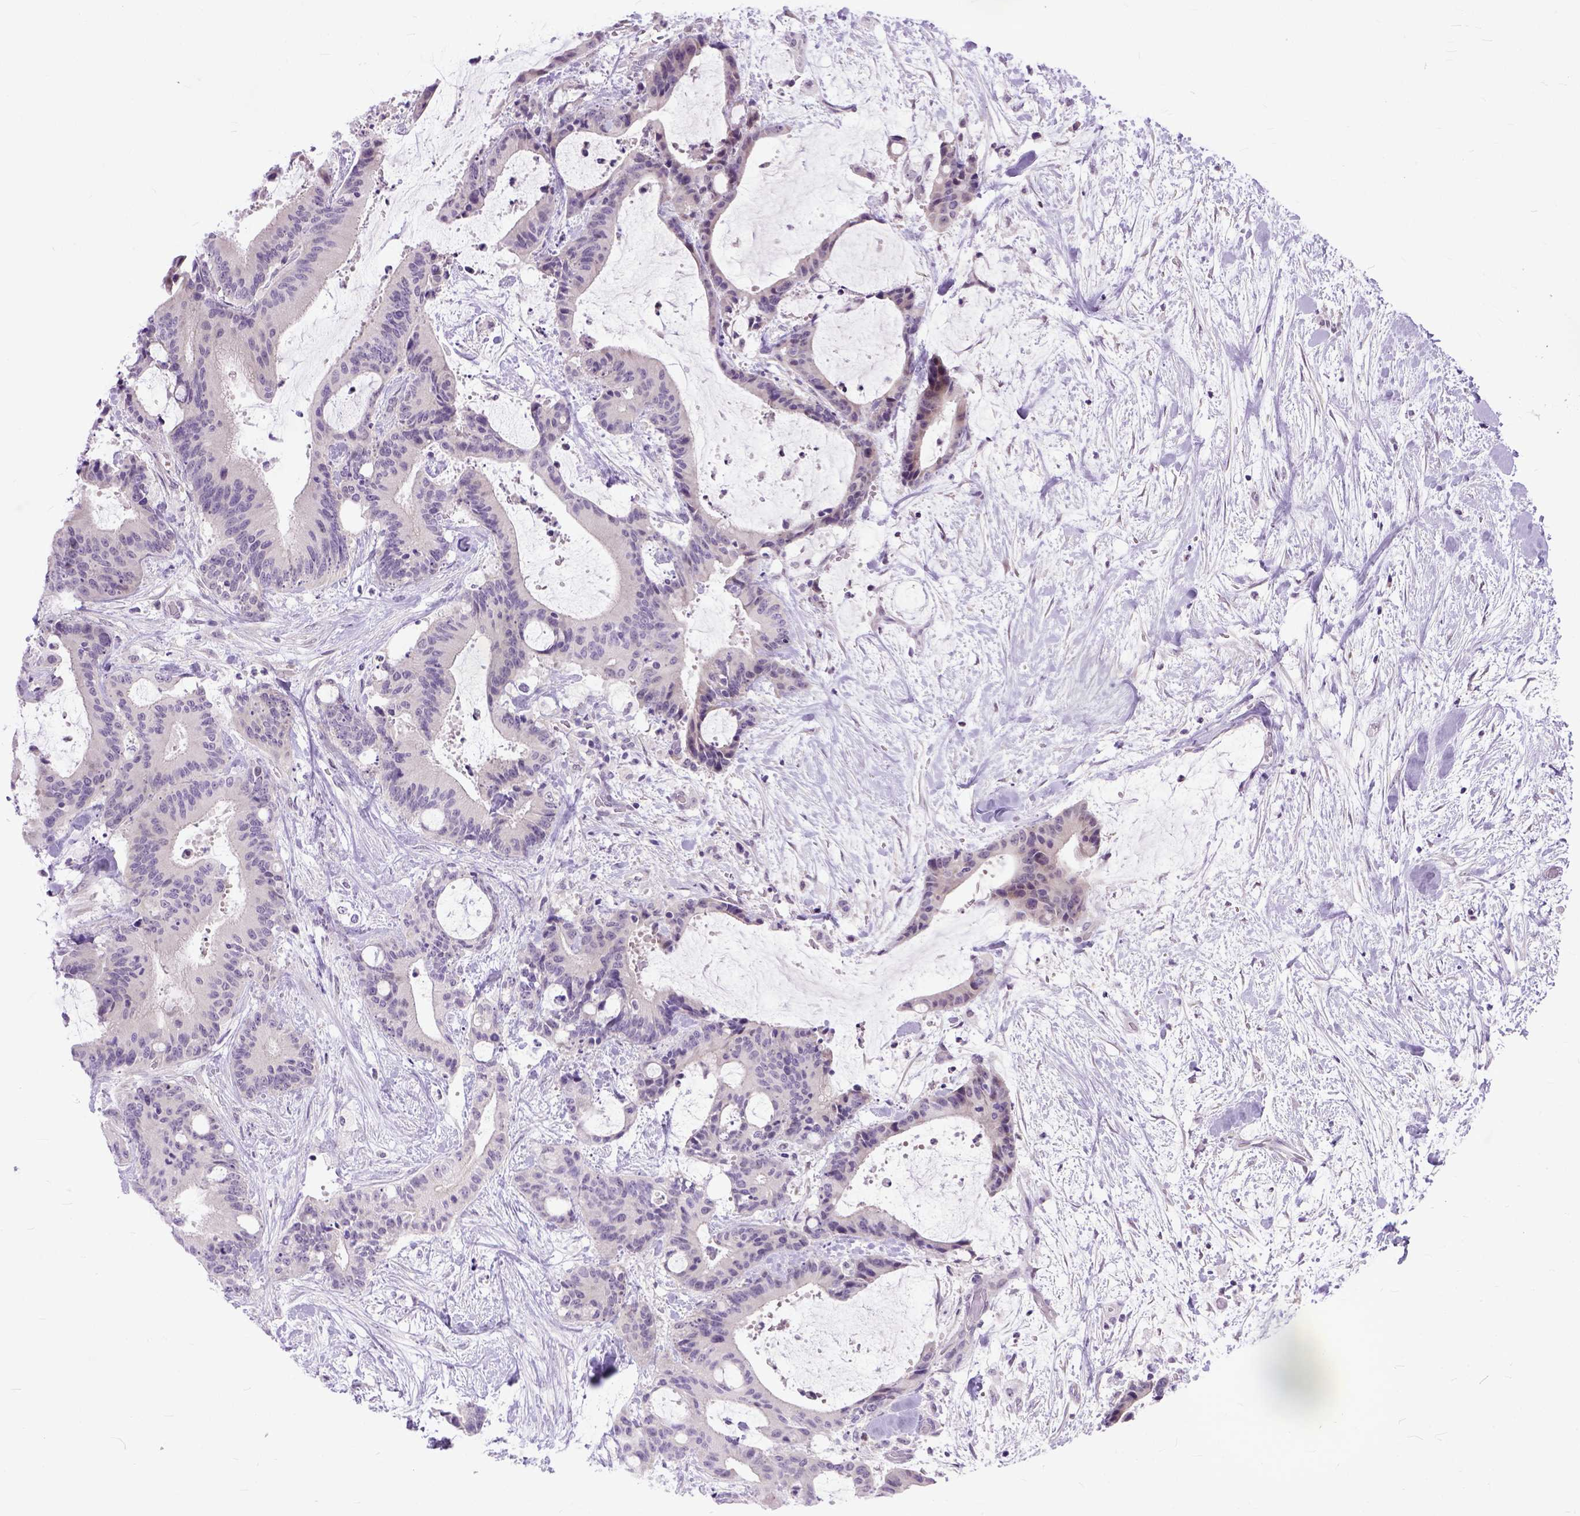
{"staining": {"intensity": "negative", "quantity": "none", "location": "none"}, "tissue": "liver cancer", "cell_type": "Tumor cells", "image_type": "cancer", "snomed": [{"axis": "morphology", "description": "Cholangiocarcinoma"}, {"axis": "topography", "description": "Liver"}], "caption": "High power microscopy histopathology image of an immunohistochemistry photomicrograph of liver cancer (cholangiocarcinoma), revealing no significant positivity in tumor cells. The staining was performed using DAB (3,3'-diaminobenzidine) to visualize the protein expression in brown, while the nuclei were stained in blue with hematoxylin (Magnification: 20x).", "gene": "TCEAL7", "patient": {"sex": "female", "age": 73}}